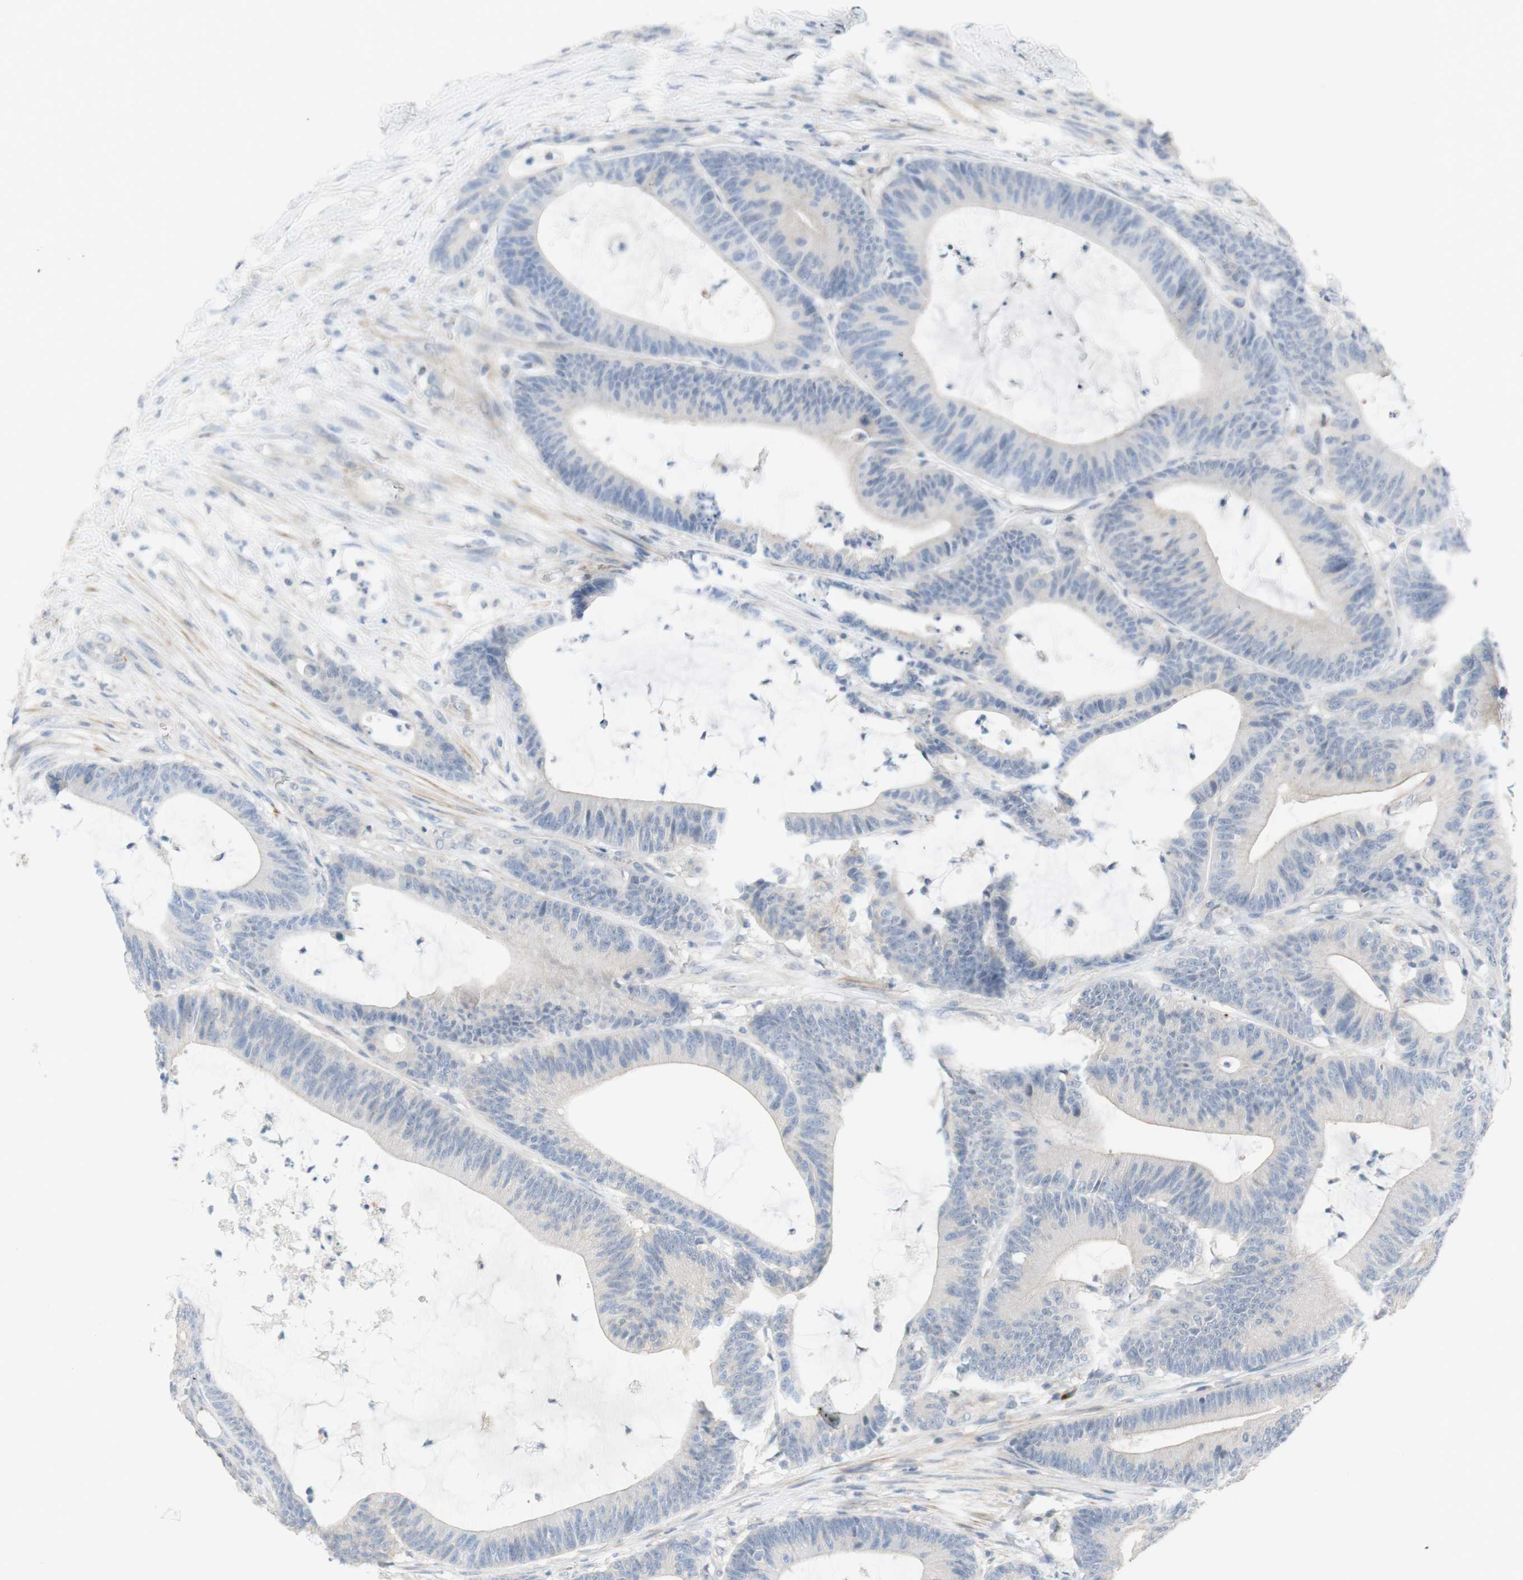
{"staining": {"intensity": "negative", "quantity": "none", "location": "none"}, "tissue": "colorectal cancer", "cell_type": "Tumor cells", "image_type": "cancer", "snomed": [{"axis": "morphology", "description": "Adenocarcinoma, NOS"}, {"axis": "topography", "description": "Colon"}], "caption": "This is an IHC image of colorectal adenocarcinoma. There is no expression in tumor cells.", "gene": "MANEA", "patient": {"sex": "female", "age": 84}}